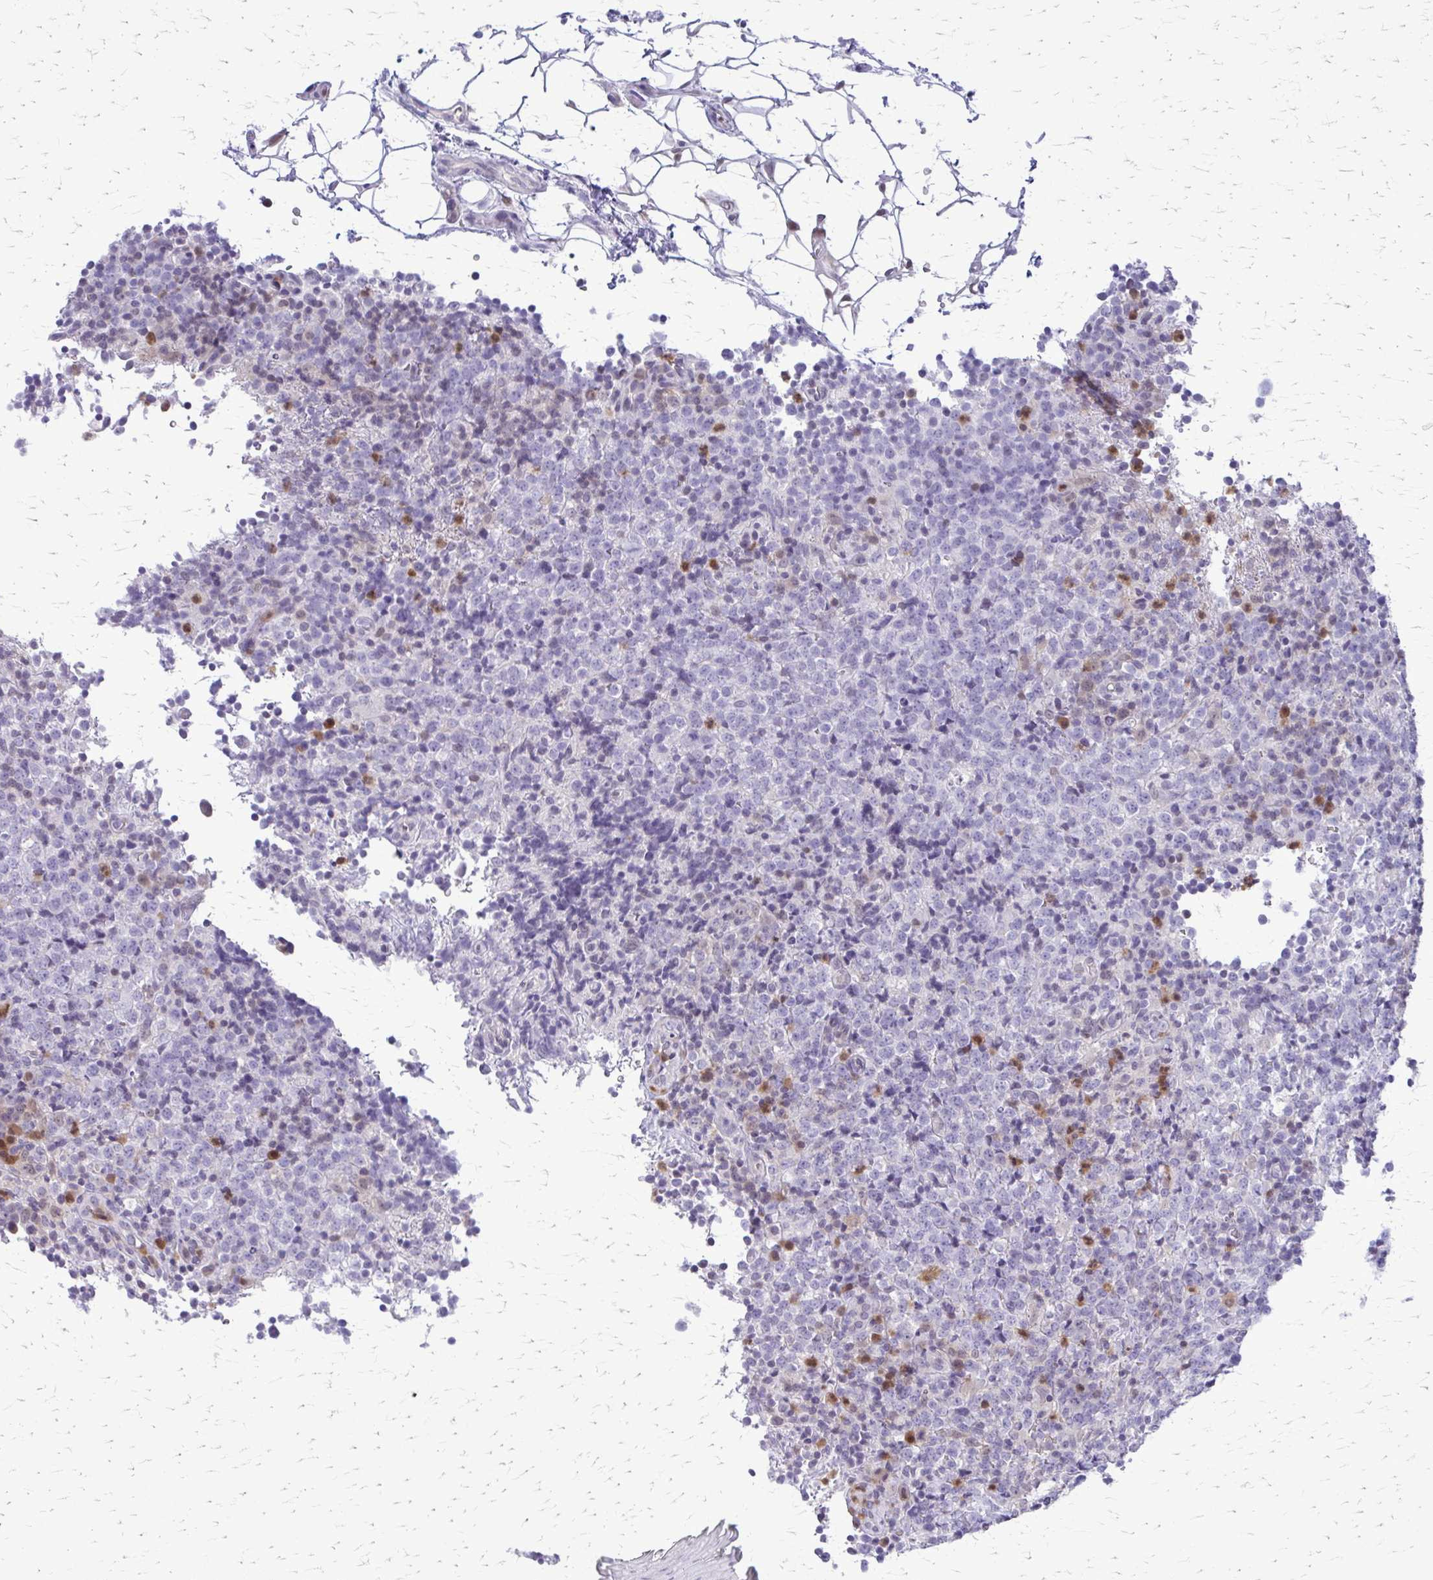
{"staining": {"intensity": "negative", "quantity": "none", "location": "none"}, "tissue": "lymphoma", "cell_type": "Tumor cells", "image_type": "cancer", "snomed": [{"axis": "morphology", "description": "Malignant lymphoma, non-Hodgkin's type, High grade"}, {"axis": "topography", "description": "Lymph node"}], "caption": "This image is of lymphoma stained with IHC to label a protein in brown with the nuclei are counter-stained blue. There is no positivity in tumor cells.", "gene": "GLRX", "patient": {"sex": "male", "age": 54}}